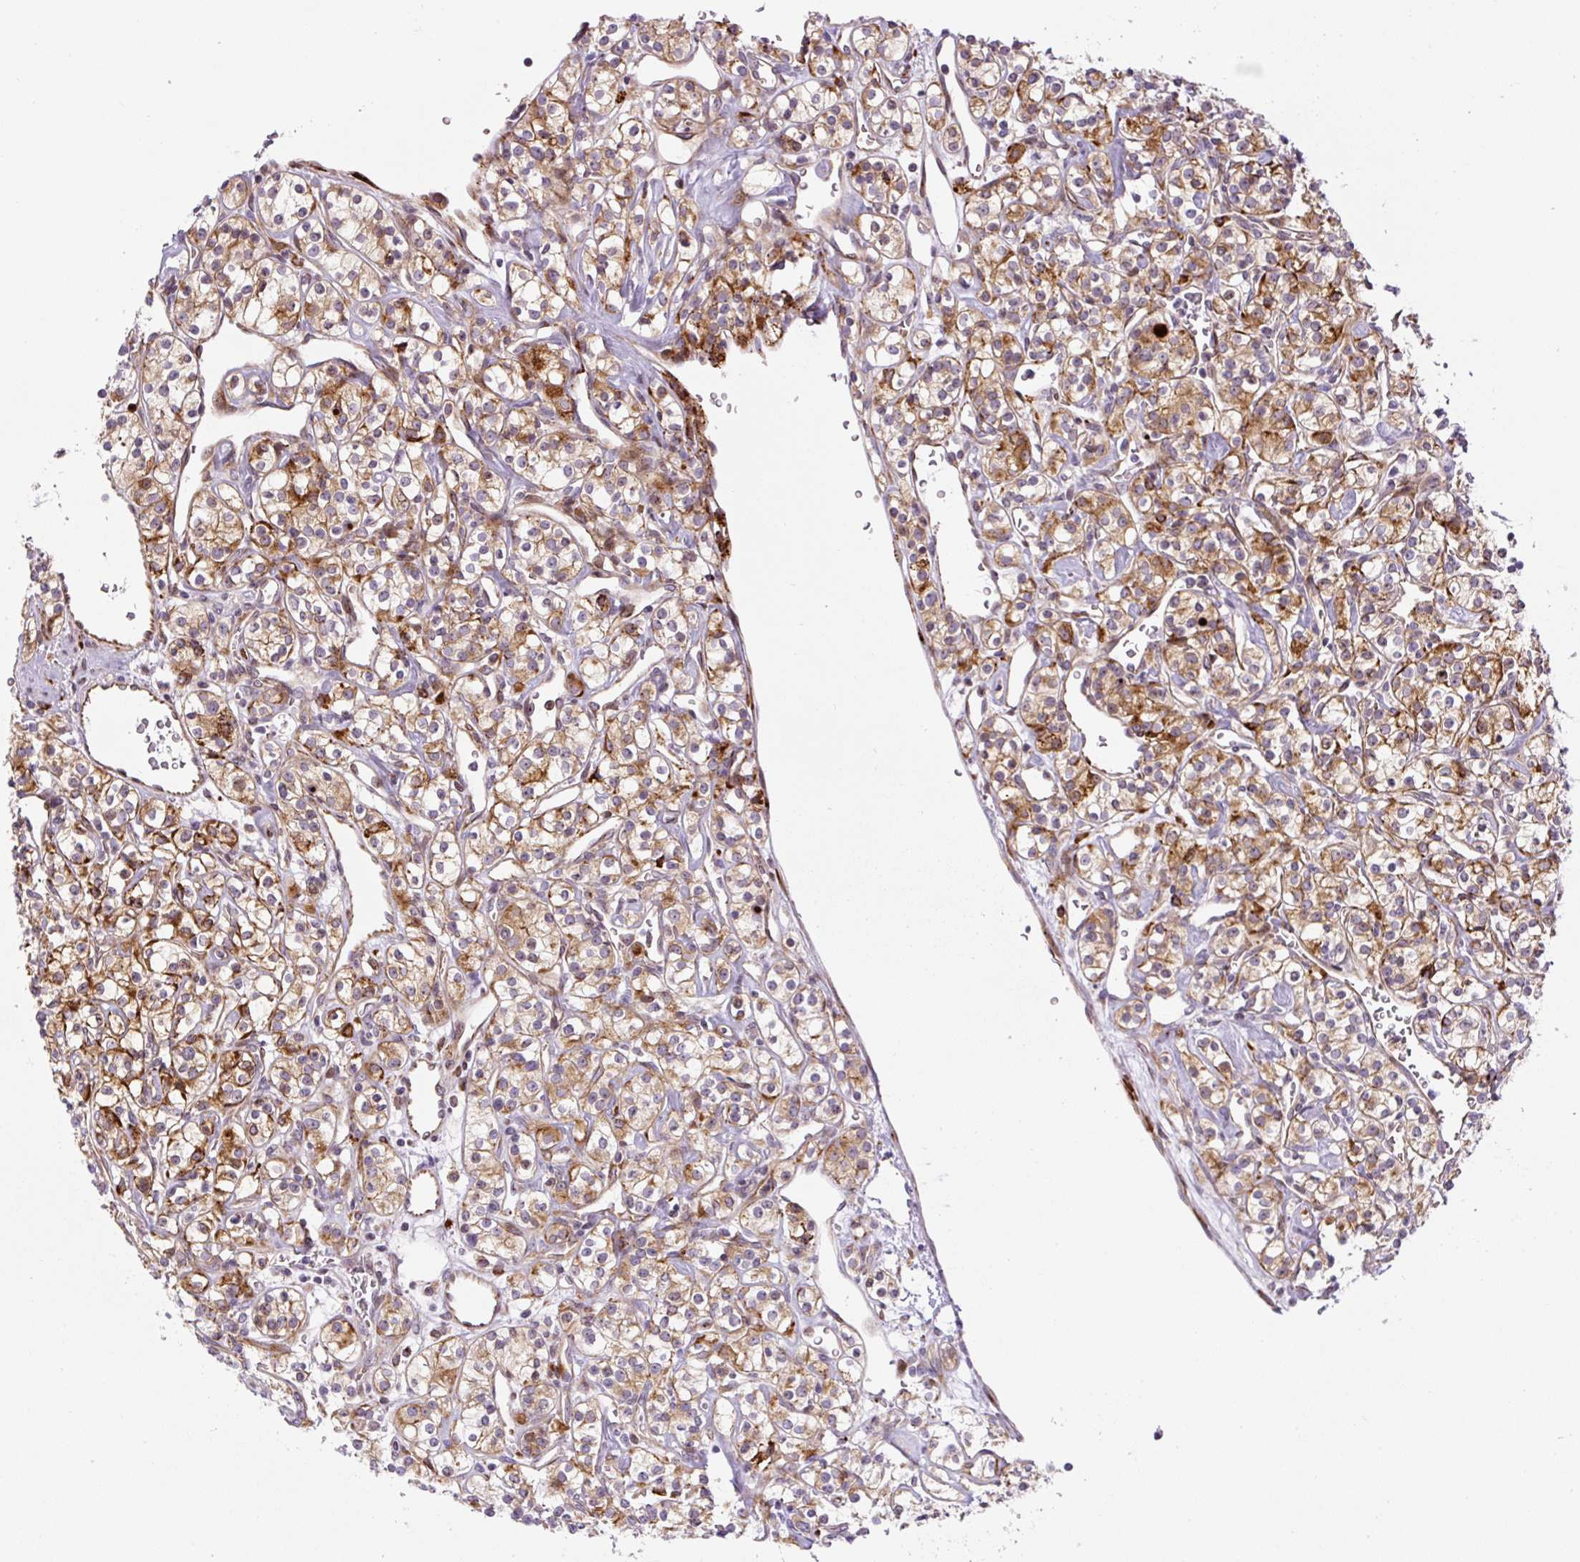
{"staining": {"intensity": "moderate", "quantity": ">75%", "location": "cytoplasmic/membranous"}, "tissue": "renal cancer", "cell_type": "Tumor cells", "image_type": "cancer", "snomed": [{"axis": "morphology", "description": "Adenocarcinoma, NOS"}, {"axis": "topography", "description": "Kidney"}], "caption": "Renal cancer stained for a protein shows moderate cytoplasmic/membranous positivity in tumor cells.", "gene": "DISP3", "patient": {"sex": "male", "age": 77}}